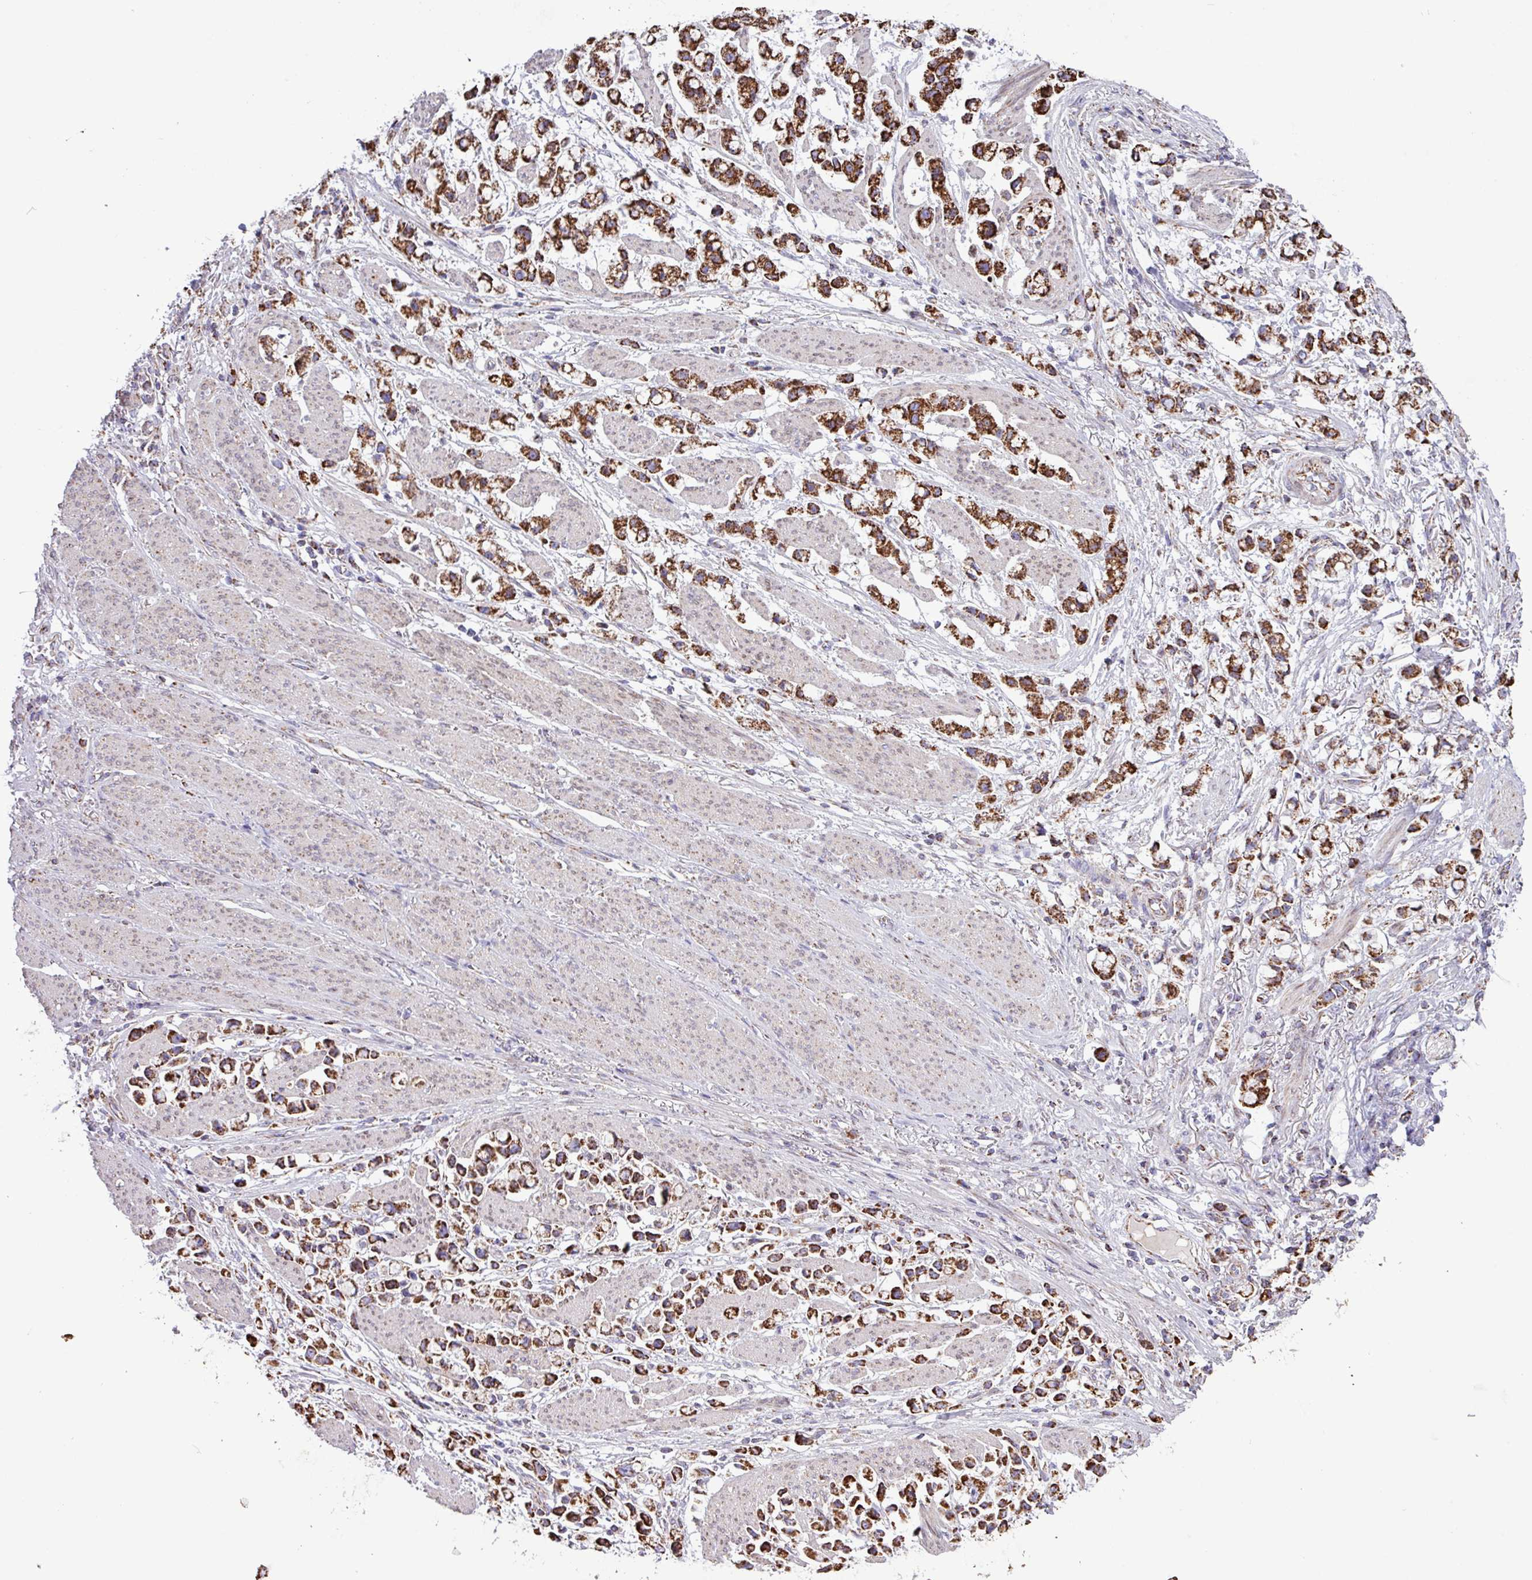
{"staining": {"intensity": "strong", "quantity": ">75%", "location": "cytoplasmic/membranous"}, "tissue": "stomach cancer", "cell_type": "Tumor cells", "image_type": "cancer", "snomed": [{"axis": "morphology", "description": "Adenocarcinoma, NOS"}, {"axis": "topography", "description": "Stomach"}], "caption": "Immunohistochemistry (IHC) micrograph of neoplastic tissue: human adenocarcinoma (stomach) stained using immunohistochemistry reveals high levels of strong protein expression localized specifically in the cytoplasmic/membranous of tumor cells, appearing as a cytoplasmic/membranous brown color.", "gene": "RTL3", "patient": {"sex": "female", "age": 81}}